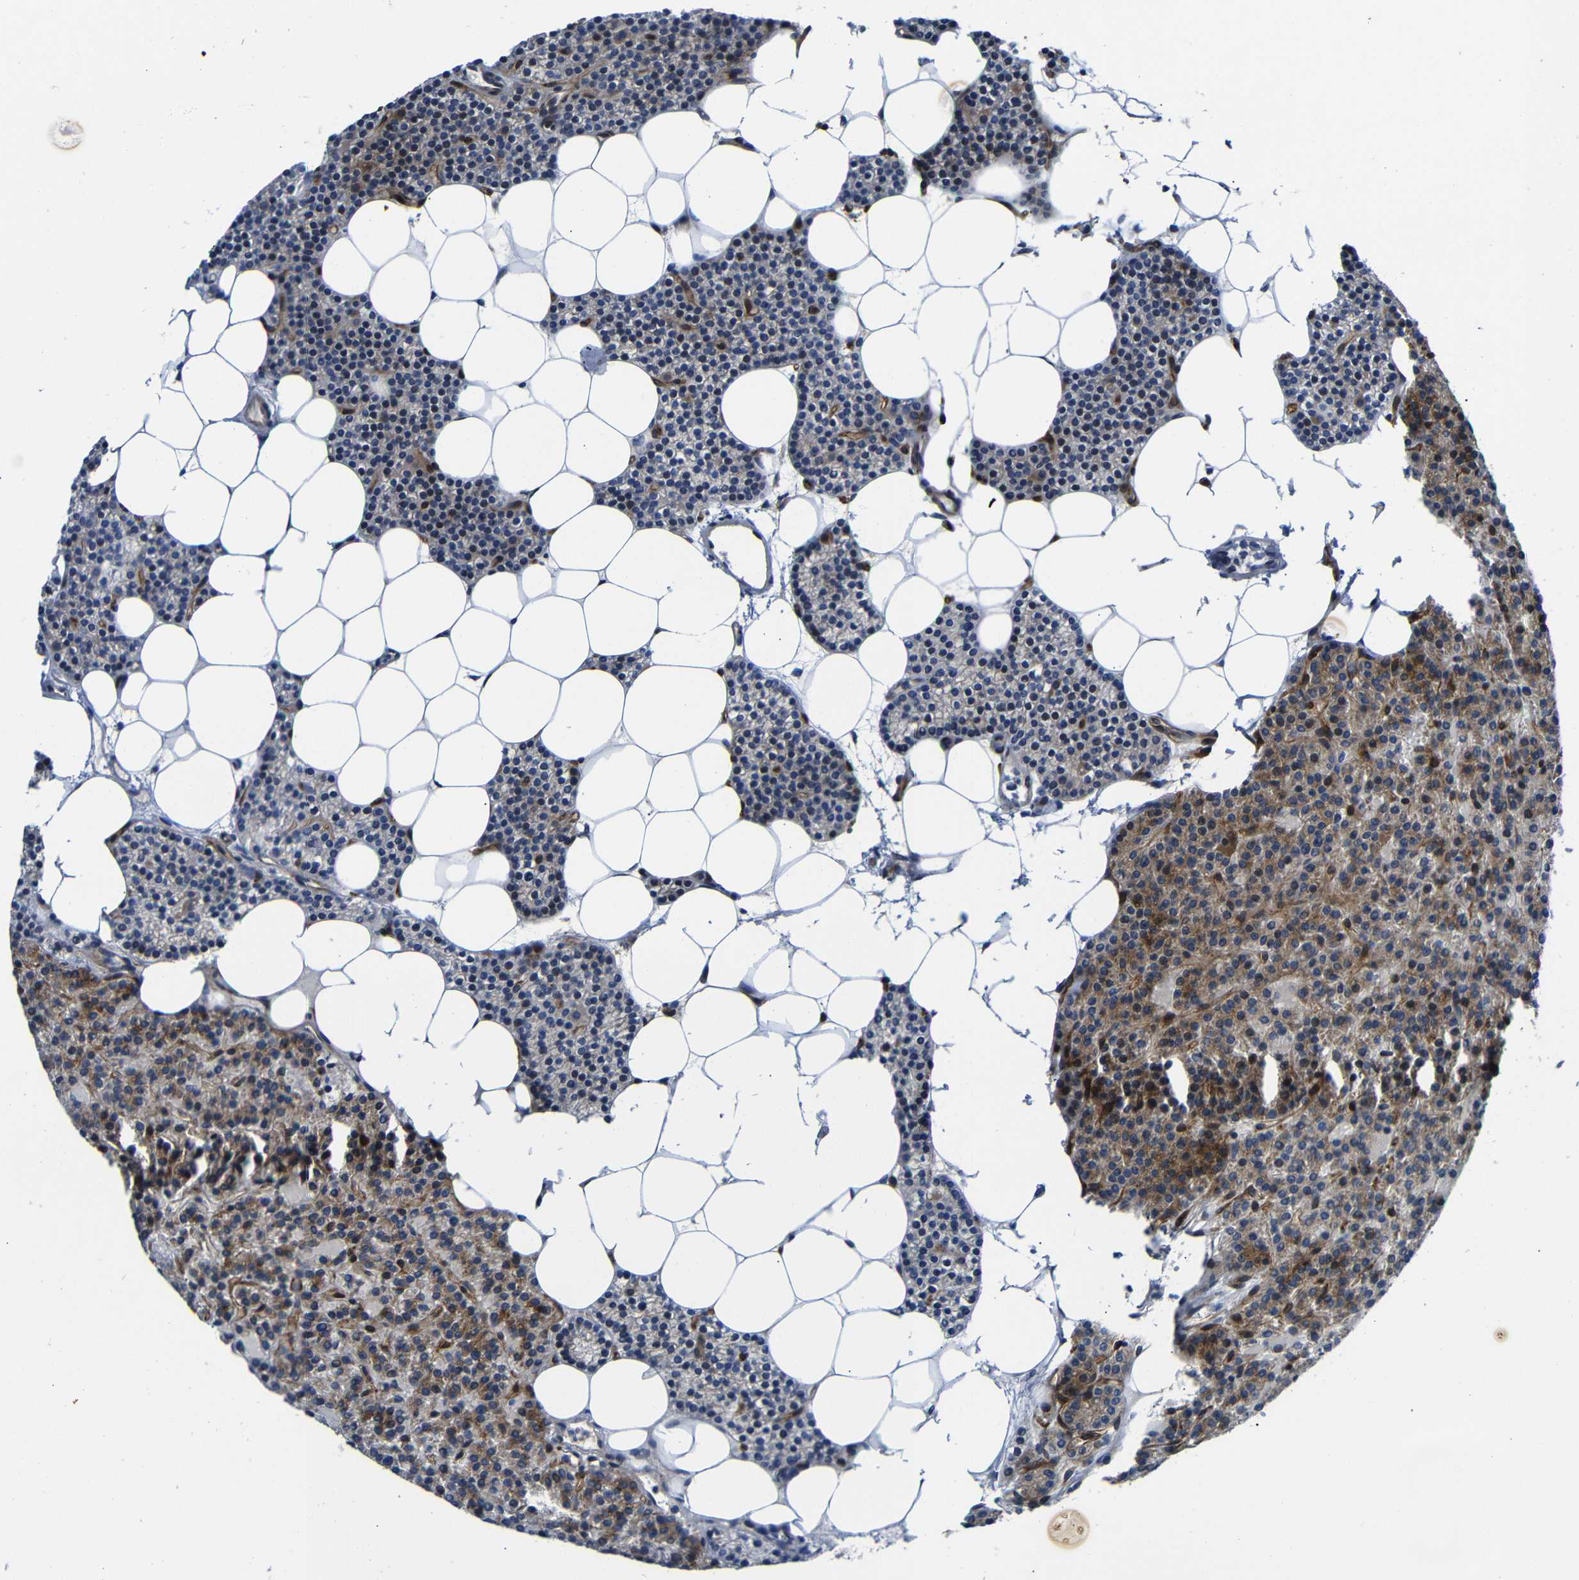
{"staining": {"intensity": "moderate", "quantity": "25%-75%", "location": "cytoplasmic/membranous"}, "tissue": "parathyroid gland", "cell_type": "Glandular cells", "image_type": "normal", "snomed": [{"axis": "morphology", "description": "Normal tissue, NOS"}, {"axis": "morphology", "description": "Adenoma, NOS"}, {"axis": "topography", "description": "Parathyroid gland"}], "caption": "Immunohistochemical staining of benign parathyroid gland demonstrates 25%-75% levels of moderate cytoplasmic/membranous protein expression in about 25%-75% of glandular cells. (DAB (3,3'-diaminobenzidine) IHC, brown staining for protein, blue staining for nuclei).", "gene": "PARP14", "patient": {"sex": "female", "age": 51}}